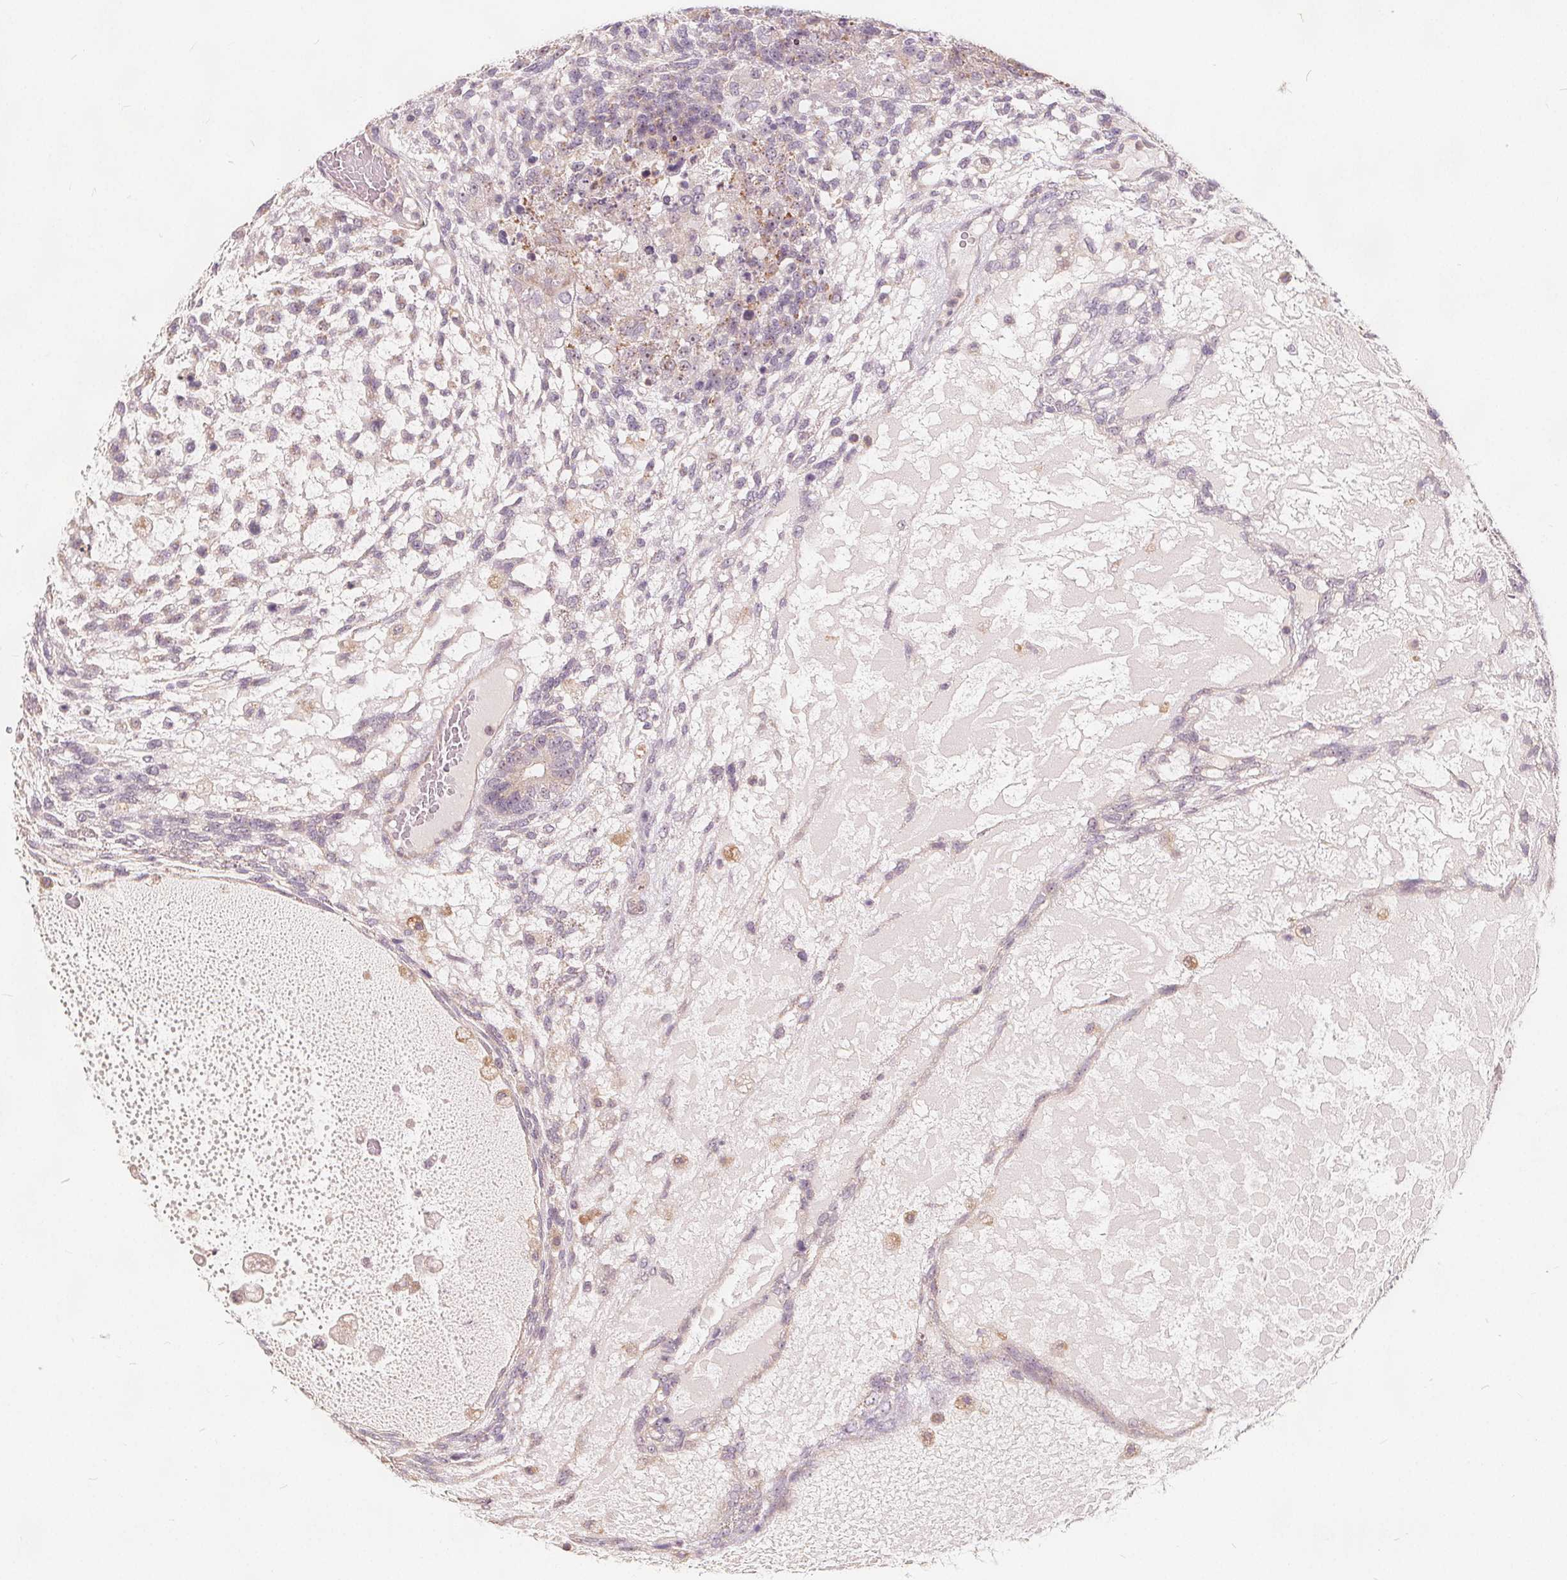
{"staining": {"intensity": "negative", "quantity": "none", "location": "none"}, "tissue": "testis cancer", "cell_type": "Tumor cells", "image_type": "cancer", "snomed": [{"axis": "morphology", "description": "Carcinoma, Embryonal, NOS"}, {"axis": "topography", "description": "Testis"}], "caption": "Protein analysis of embryonal carcinoma (testis) reveals no significant staining in tumor cells. (Stains: DAB (3,3'-diaminobenzidine) immunohistochemistry (IHC) with hematoxylin counter stain, Microscopy: brightfield microscopy at high magnification).", "gene": "DRC3", "patient": {"sex": "male", "age": 23}}